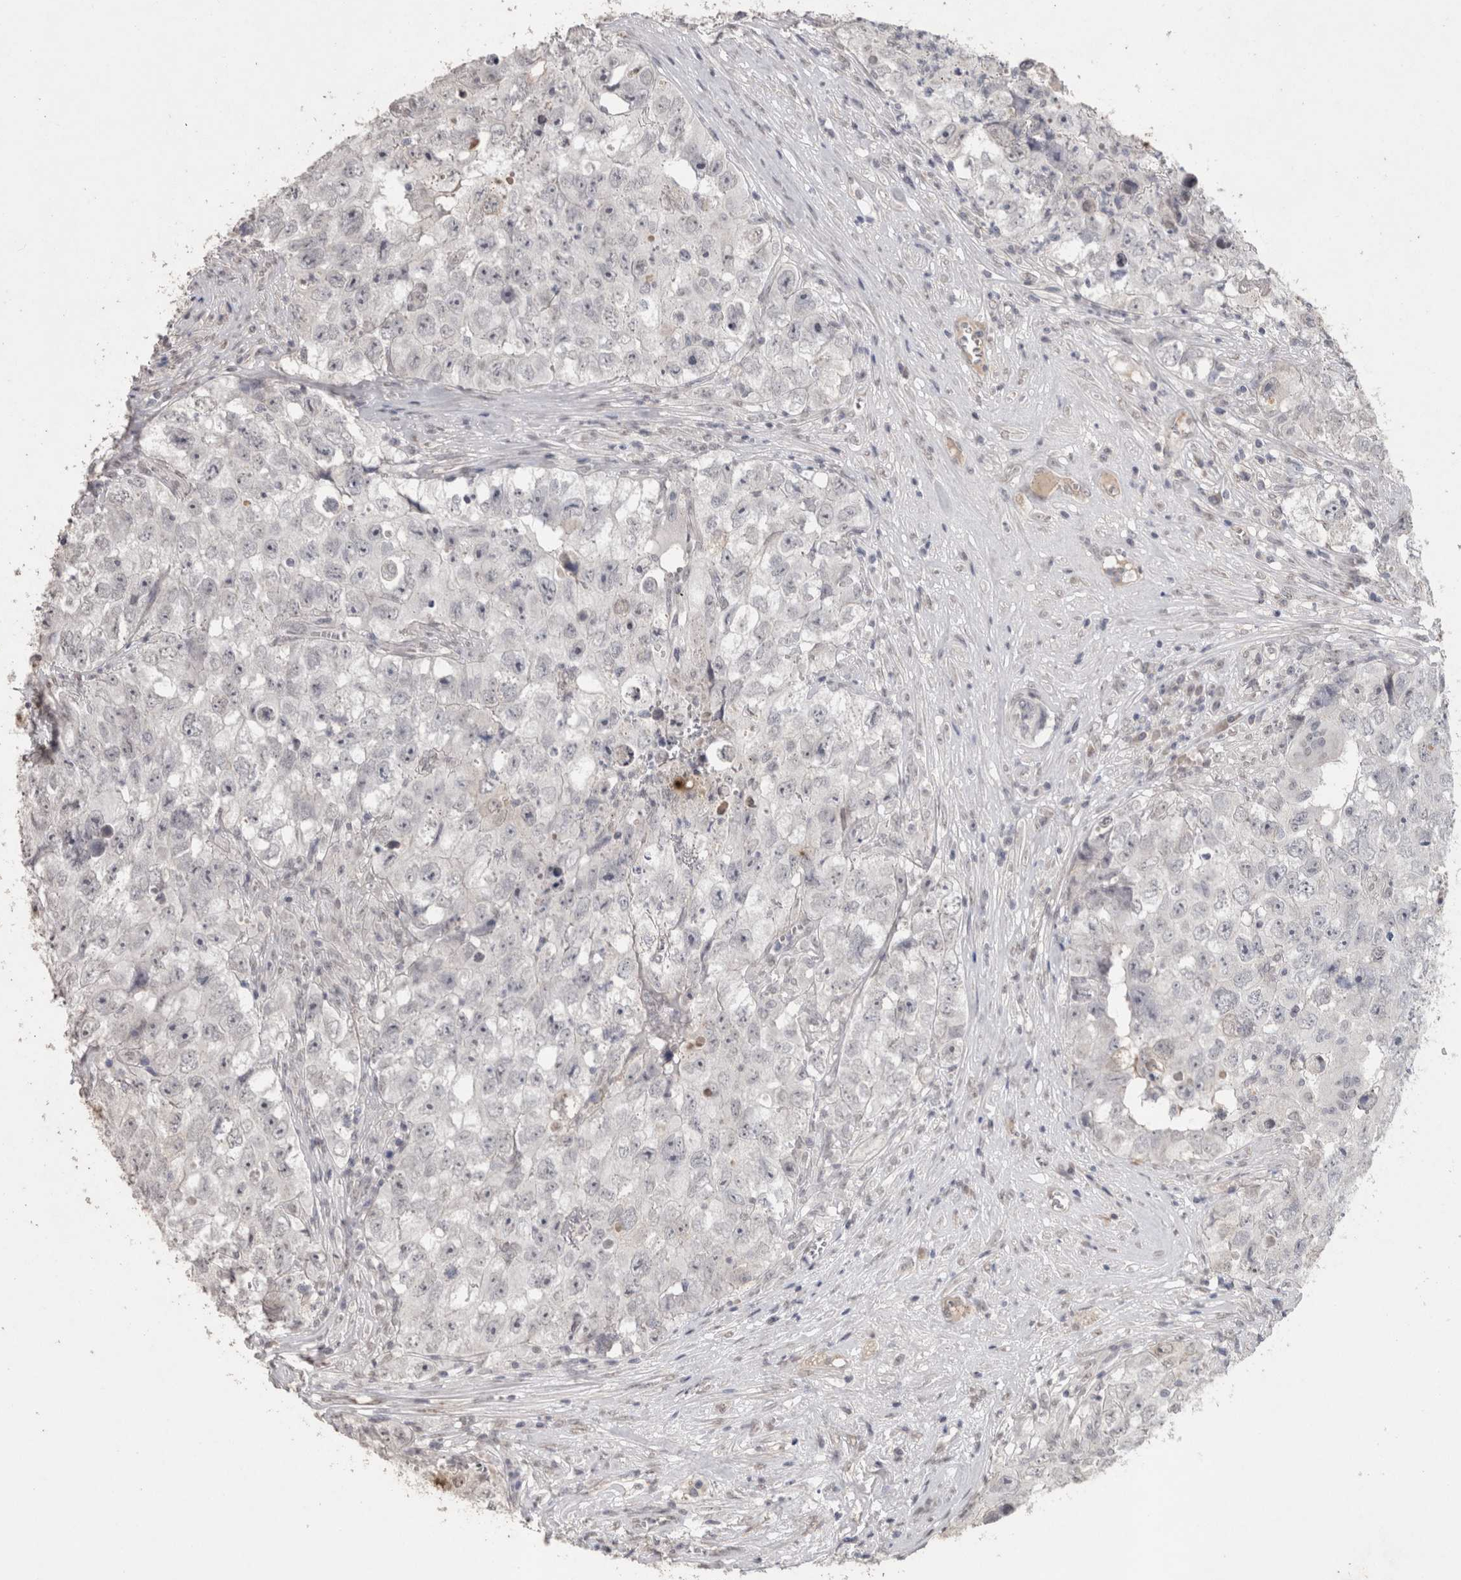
{"staining": {"intensity": "negative", "quantity": "none", "location": "none"}, "tissue": "testis cancer", "cell_type": "Tumor cells", "image_type": "cancer", "snomed": [{"axis": "morphology", "description": "Seminoma, NOS"}, {"axis": "morphology", "description": "Carcinoma, Embryonal, NOS"}, {"axis": "topography", "description": "Testis"}], "caption": "Immunohistochemistry (IHC) of testis cancer exhibits no expression in tumor cells.", "gene": "CDH13", "patient": {"sex": "male", "age": 43}}